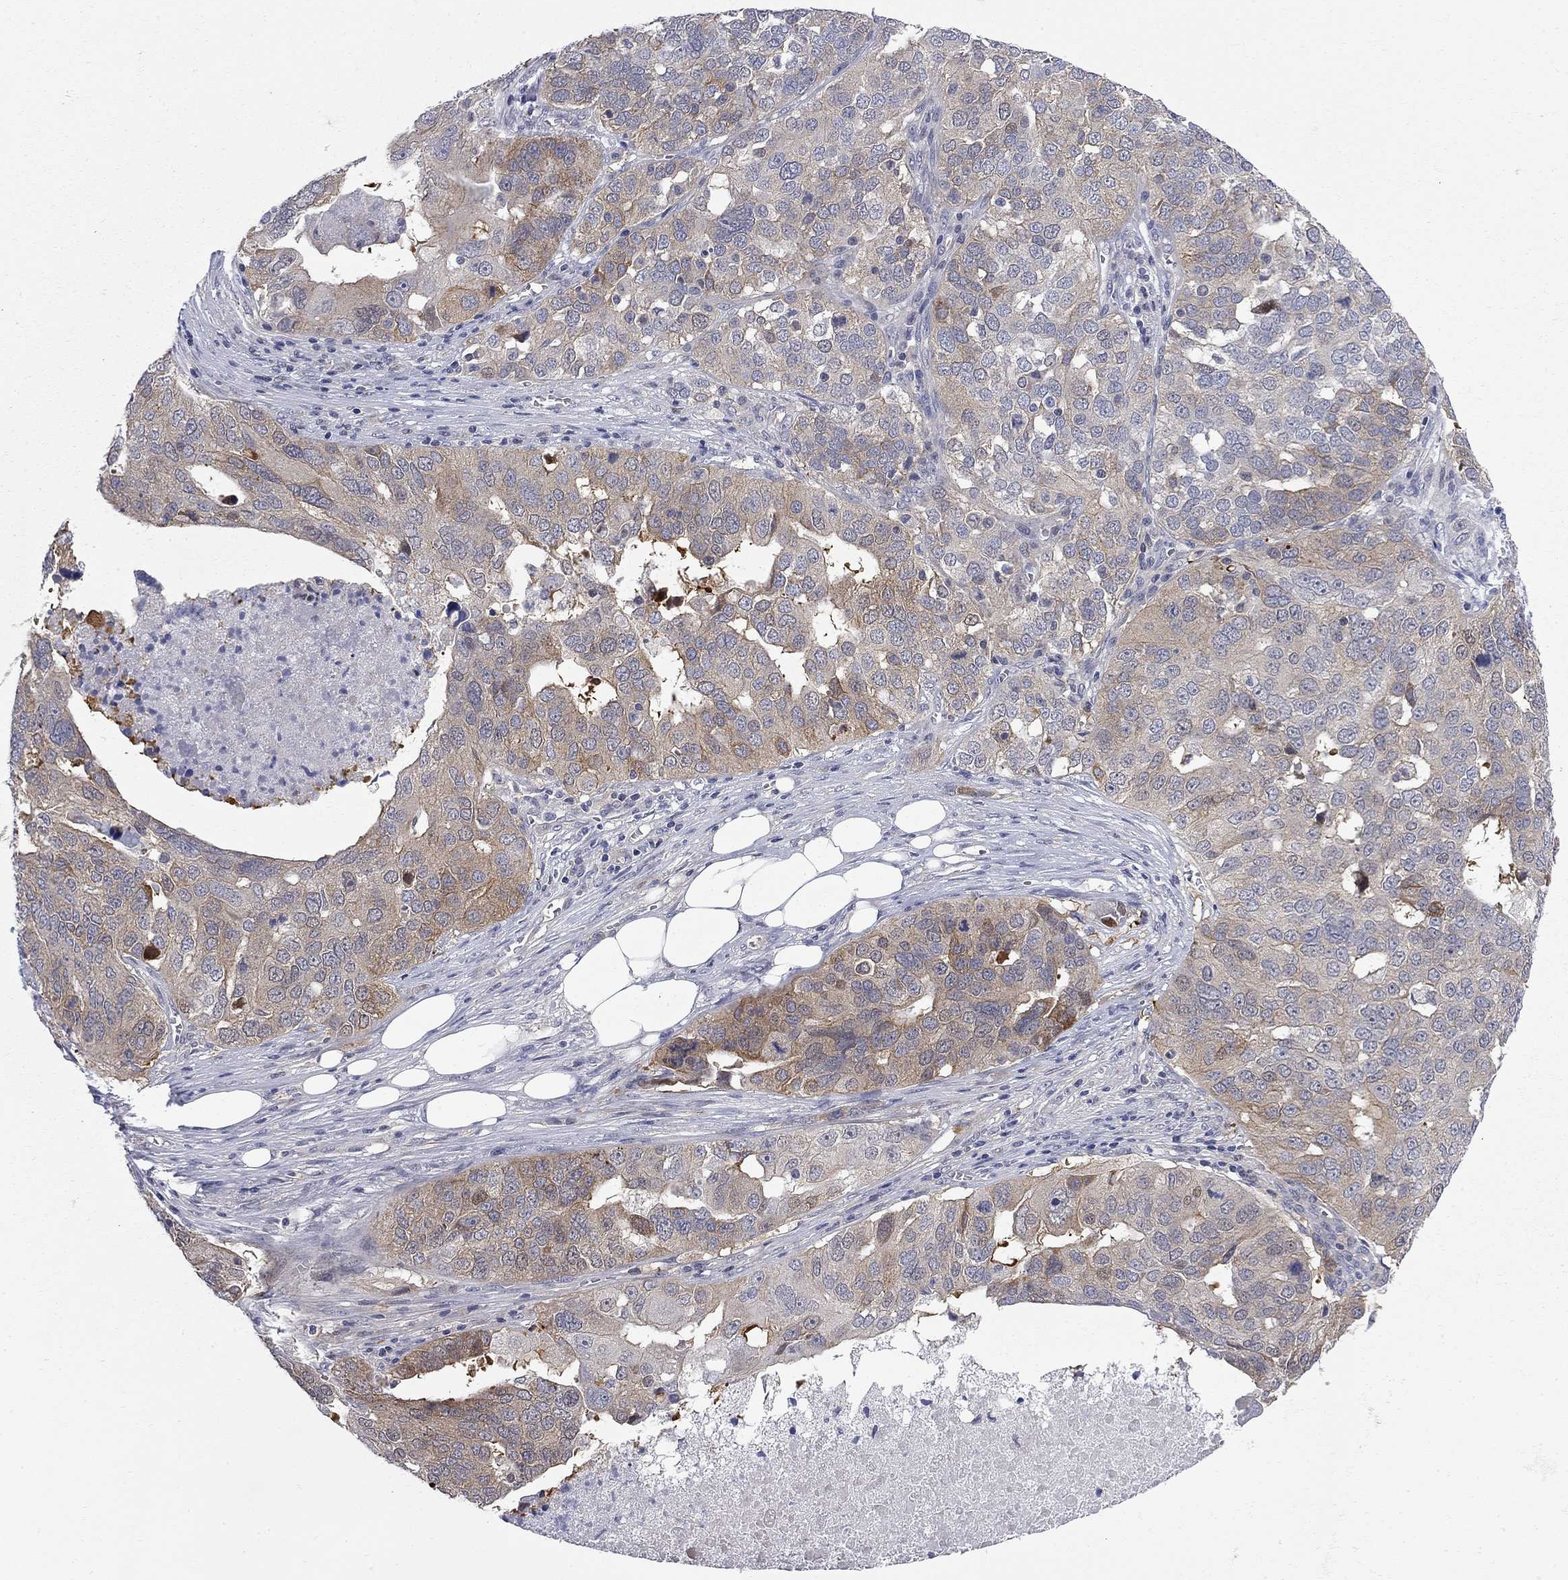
{"staining": {"intensity": "weak", "quantity": ">75%", "location": "cytoplasmic/membranous"}, "tissue": "ovarian cancer", "cell_type": "Tumor cells", "image_type": "cancer", "snomed": [{"axis": "morphology", "description": "Carcinoma, endometroid"}, {"axis": "topography", "description": "Soft tissue"}, {"axis": "topography", "description": "Ovary"}], "caption": "High-power microscopy captured an immunohistochemistry histopathology image of endometroid carcinoma (ovarian), revealing weak cytoplasmic/membranous positivity in approximately >75% of tumor cells. The staining is performed using DAB brown chromogen to label protein expression. The nuclei are counter-stained blue using hematoxylin.", "gene": "GALNT8", "patient": {"sex": "female", "age": 52}}